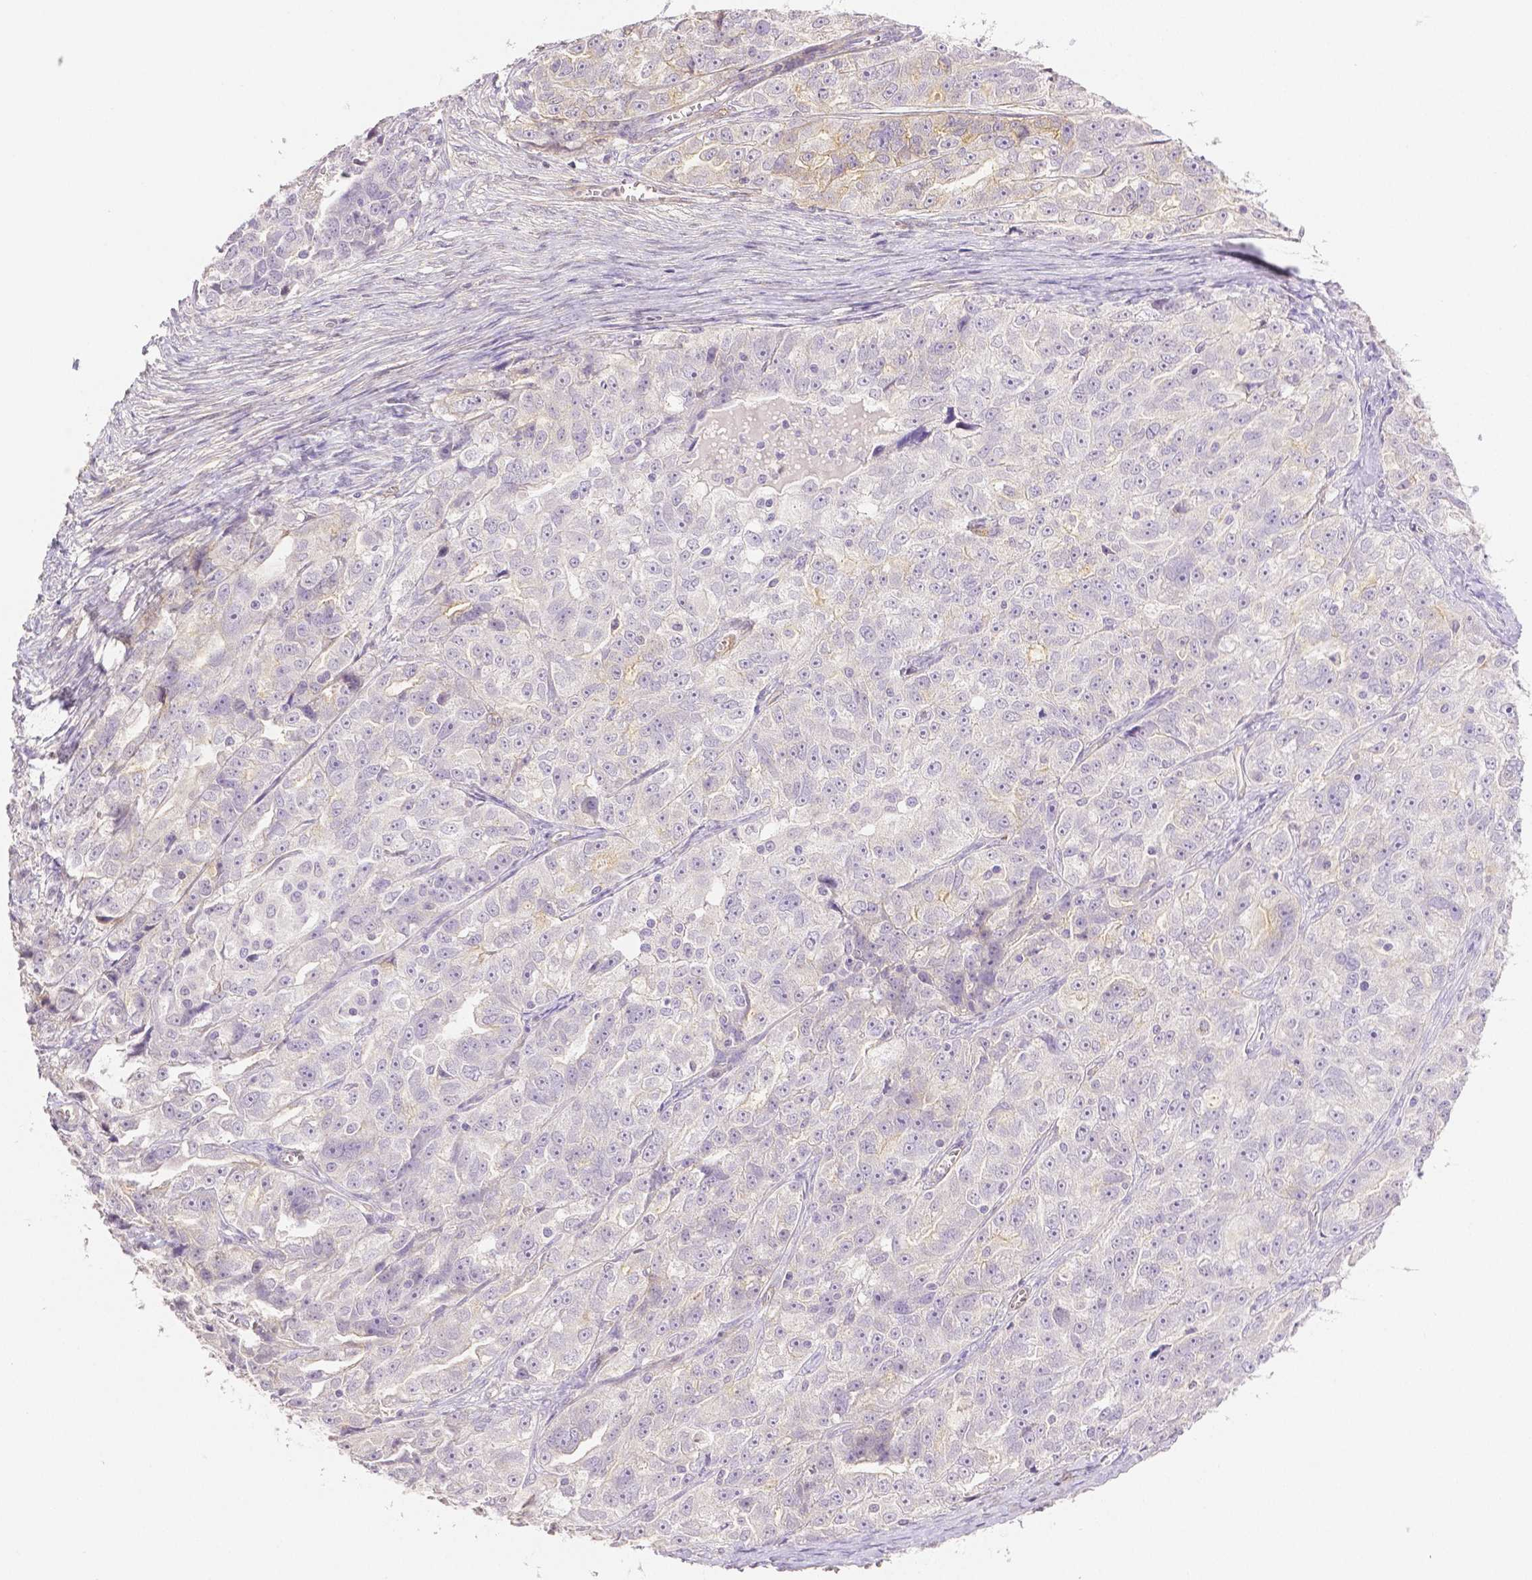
{"staining": {"intensity": "negative", "quantity": "none", "location": "none"}, "tissue": "ovarian cancer", "cell_type": "Tumor cells", "image_type": "cancer", "snomed": [{"axis": "morphology", "description": "Cystadenocarcinoma, serous, NOS"}, {"axis": "topography", "description": "Ovary"}], "caption": "Tumor cells show no significant protein expression in serous cystadenocarcinoma (ovarian).", "gene": "THY1", "patient": {"sex": "female", "age": 51}}